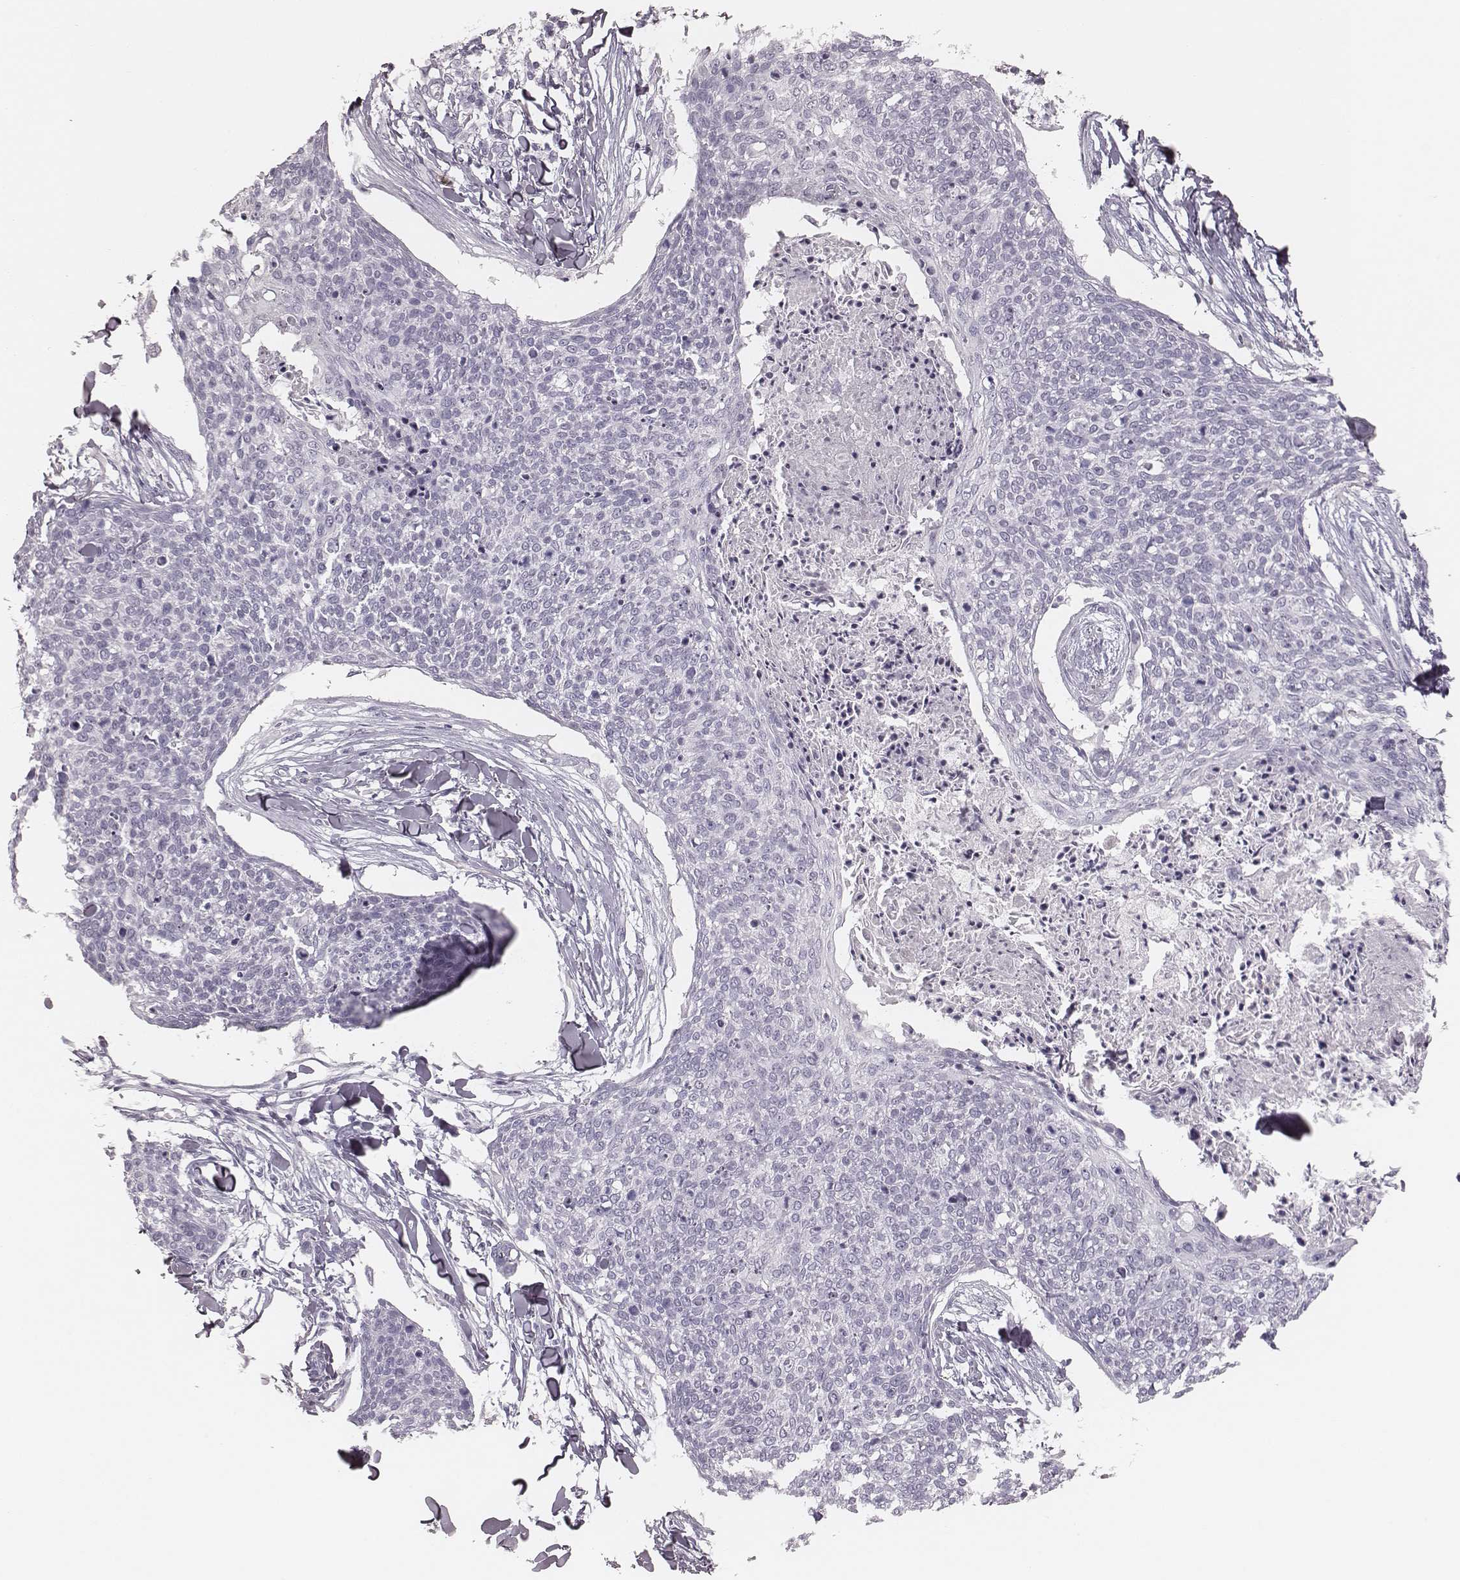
{"staining": {"intensity": "negative", "quantity": "none", "location": "none"}, "tissue": "skin cancer", "cell_type": "Tumor cells", "image_type": "cancer", "snomed": [{"axis": "morphology", "description": "Squamous cell carcinoma, NOS"}, {"axis": "topography", "description": "Skin"}, {"axis": "topography", "description": "Vulva"}], "caption": "Immunohistochemistry photomicrograph of neoplastic tissue: skin cancer (squamous cell carcinoma) stained with DAB (3,3'-diaminobenzidine) reveals no significant protein expression in tumor cells.", "gene": "ELANE", "patient": {"sex": "female", "age": 75}}